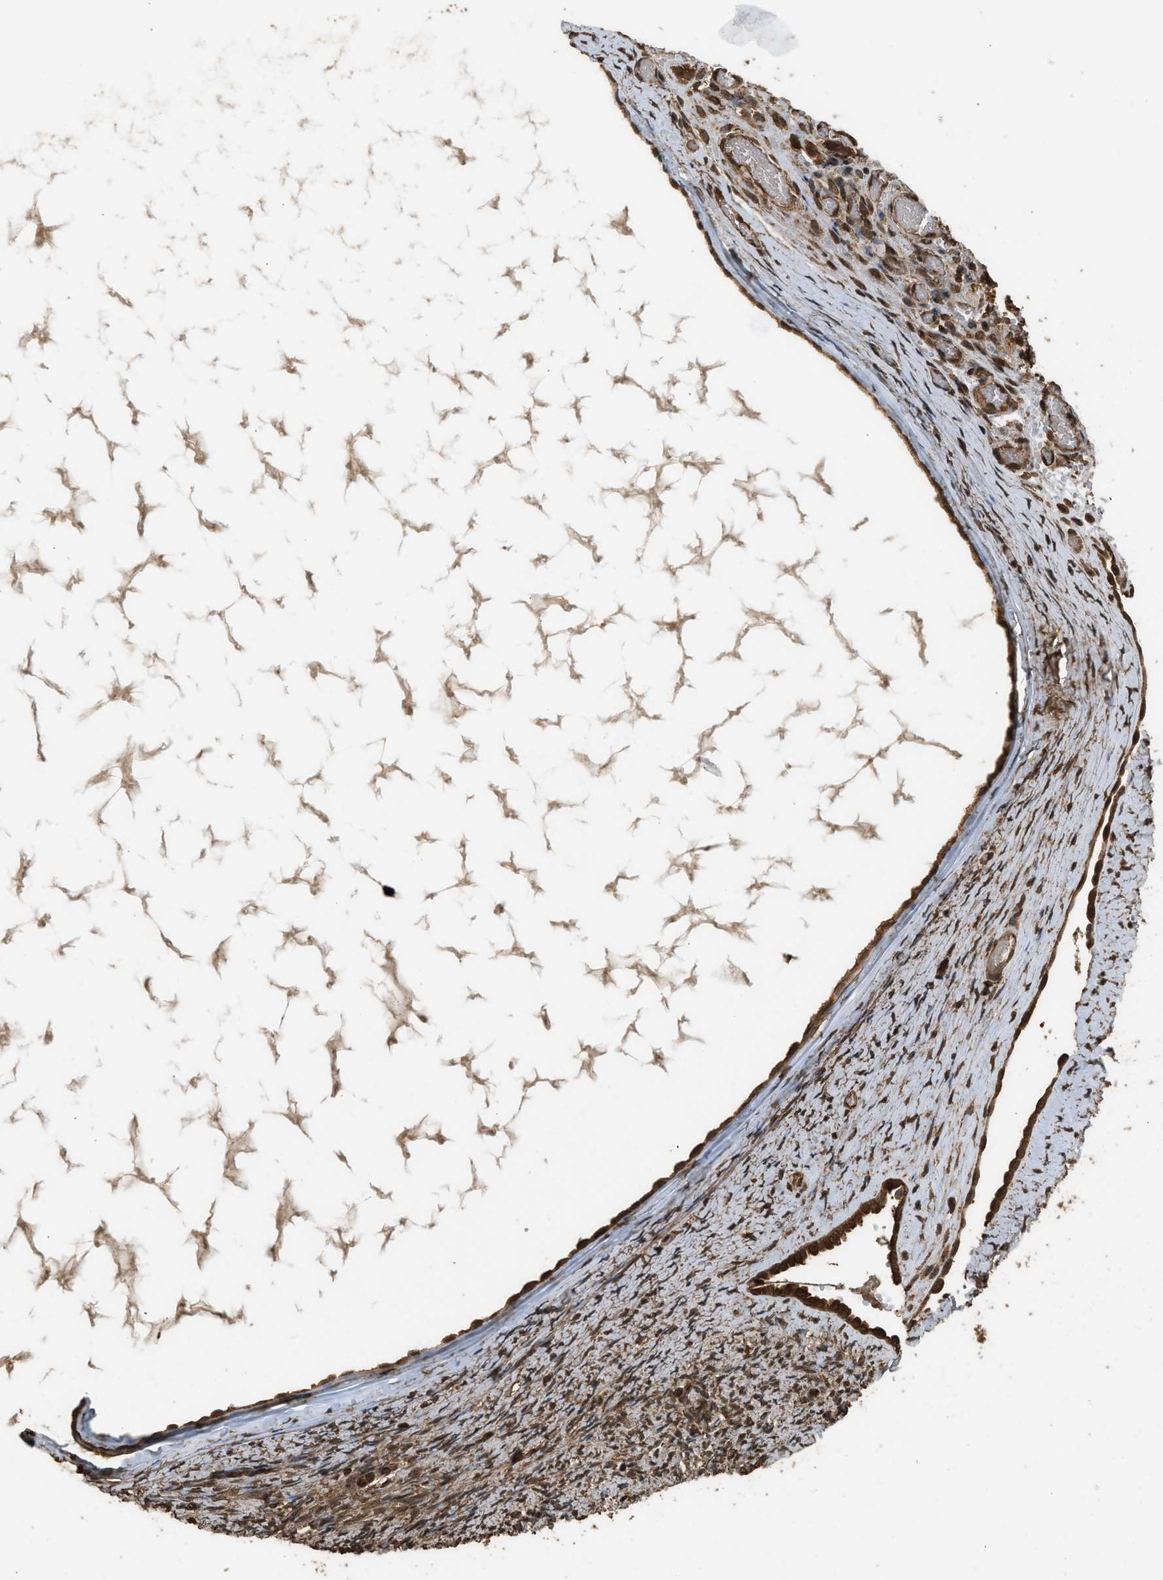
{"staining": {"intensity": "strong", "quantity": ">75%", "location": "cytoplasmic/membranous,nuclear"}, "tissue": "ovary", "cell_type": "Ovarian stroma cells", "image_type": "normal", "snomed": [{"axis": "morphology", "description": "Normal tissue, NOS"}, {"axis": "topography", "description": "Ovary"}], "caption": "Strong cytoplasmic/membranous,nuclear positivity for a protein is seen in about >75% of ovarian stroma cells of unremarkable ovary using immunohistochemistry (IHC).", "gene": "MYBL2", "patient": {"sex": "female", "age": 33}}